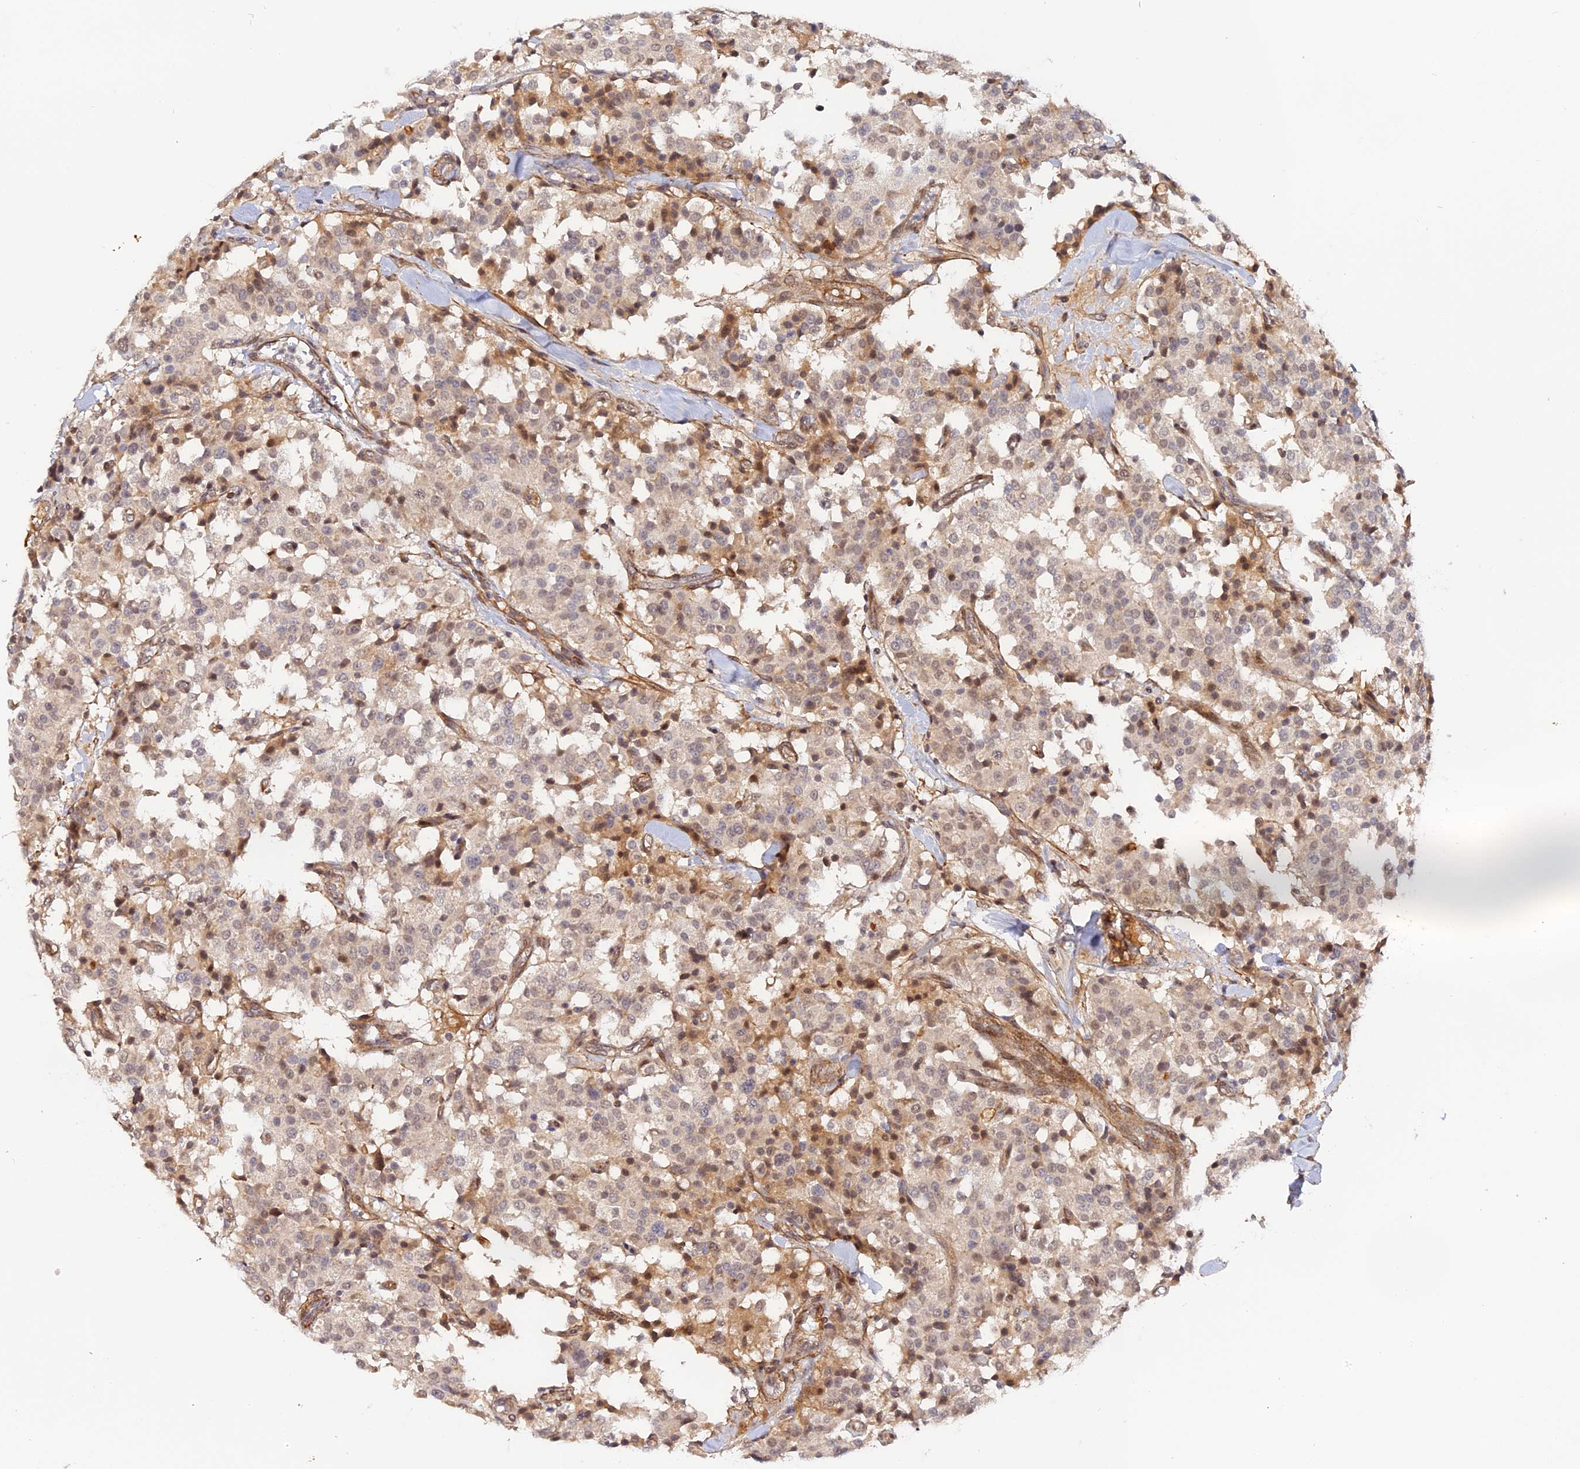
{"staining": {"intensity": "moderate", "quantity": "25%-75%", "location": "nuclear"}, "tissue": "carcinoid", "cell_type": "Tumor cells", "image_type": "cancer", "snomed": [{"axis": "morphology", "description": "Carcinoid, malignant, NOS"}, {"axis": "topography", "description": "Lung"}], "caption": "Carcinoid stained for a protein (brown) displays moderate nuclear positive positivity in about 25%-75% of tumor cells.", "gene": "IMPACT", "patient": {"sex": "male", "age": 30}}